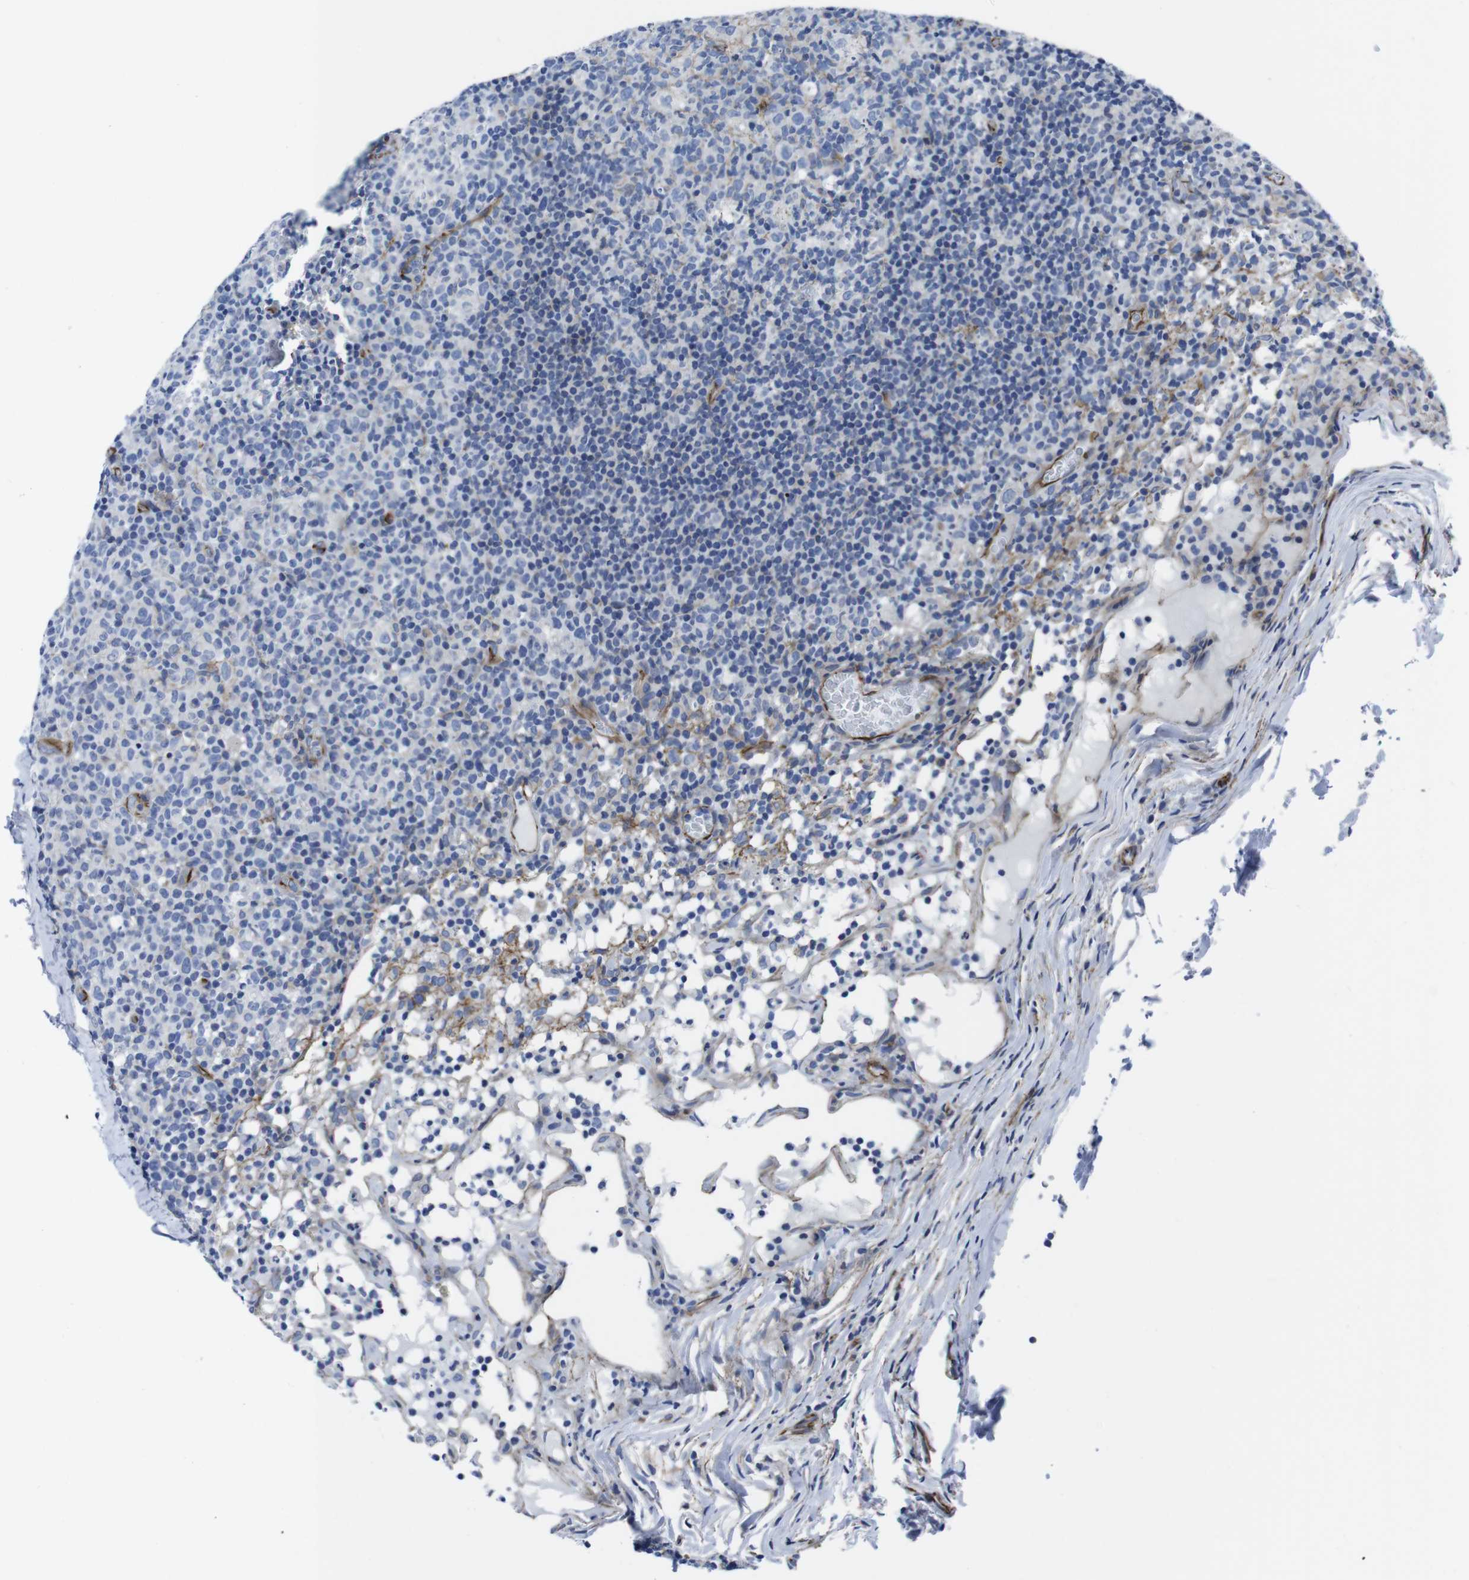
{"staining": {"intensity": "negative", "quantity": "none", "location": "none"}, "tissue": "lymph node", "cell_type": "Germinal center cells", "image_type": "normal", "snomed": [{"axis": "morphology", "description": "Normal tissue, NOS"}, {"axis": "morphology", "description": "Inflammation, NOS"}, {"axis": "topography", "description": "Lymph node"}], "caption": "The immunohistochemistry (IHC) micrograph has no significant staining in germinal center cells of lymph node. The staining is performed using DAB brown chromogen with nuclei counter-stained in using hematoxylin.", "gene": "NUMB", "patient": {"sex": "male", "age": 55}}